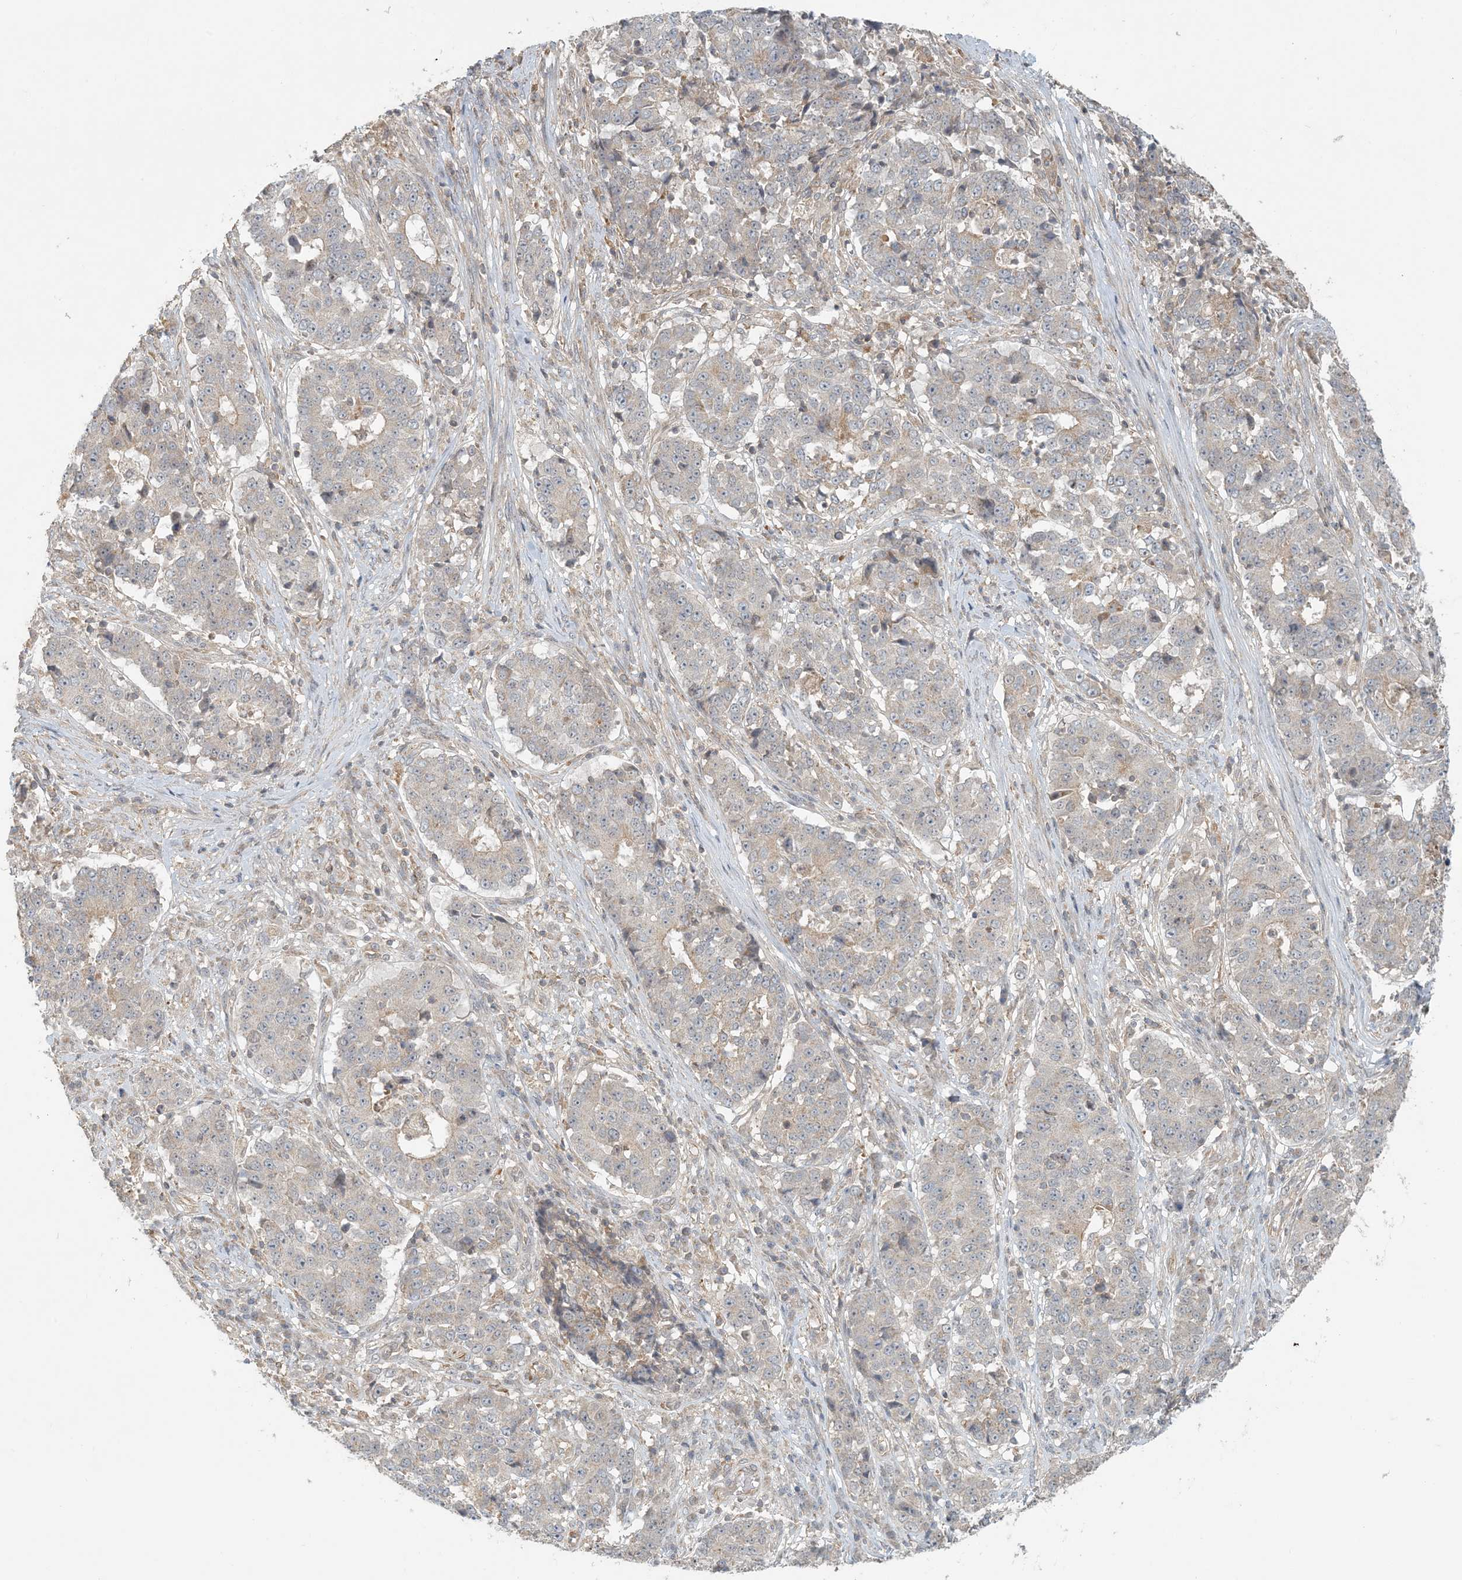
{"staining": {"intensity": "weak", "quantity": "<25%", "location": "cytoplasmic/membranous"}, "tissue": "stomach cancer", "cell_type": "Tumor cells", "image_type": "cancer", "snomed": [{"axis": "morphology", "description": "Adenocarcinoma, NOS"}, {"axis": "topography", "description": "Stomach"}], "caption": "Immunohistochemical staining of stomach cancer exhibits no significant staining in tumor cells.", "gene": "OBI1", "patient": {"sex": "male", "age": 59}}